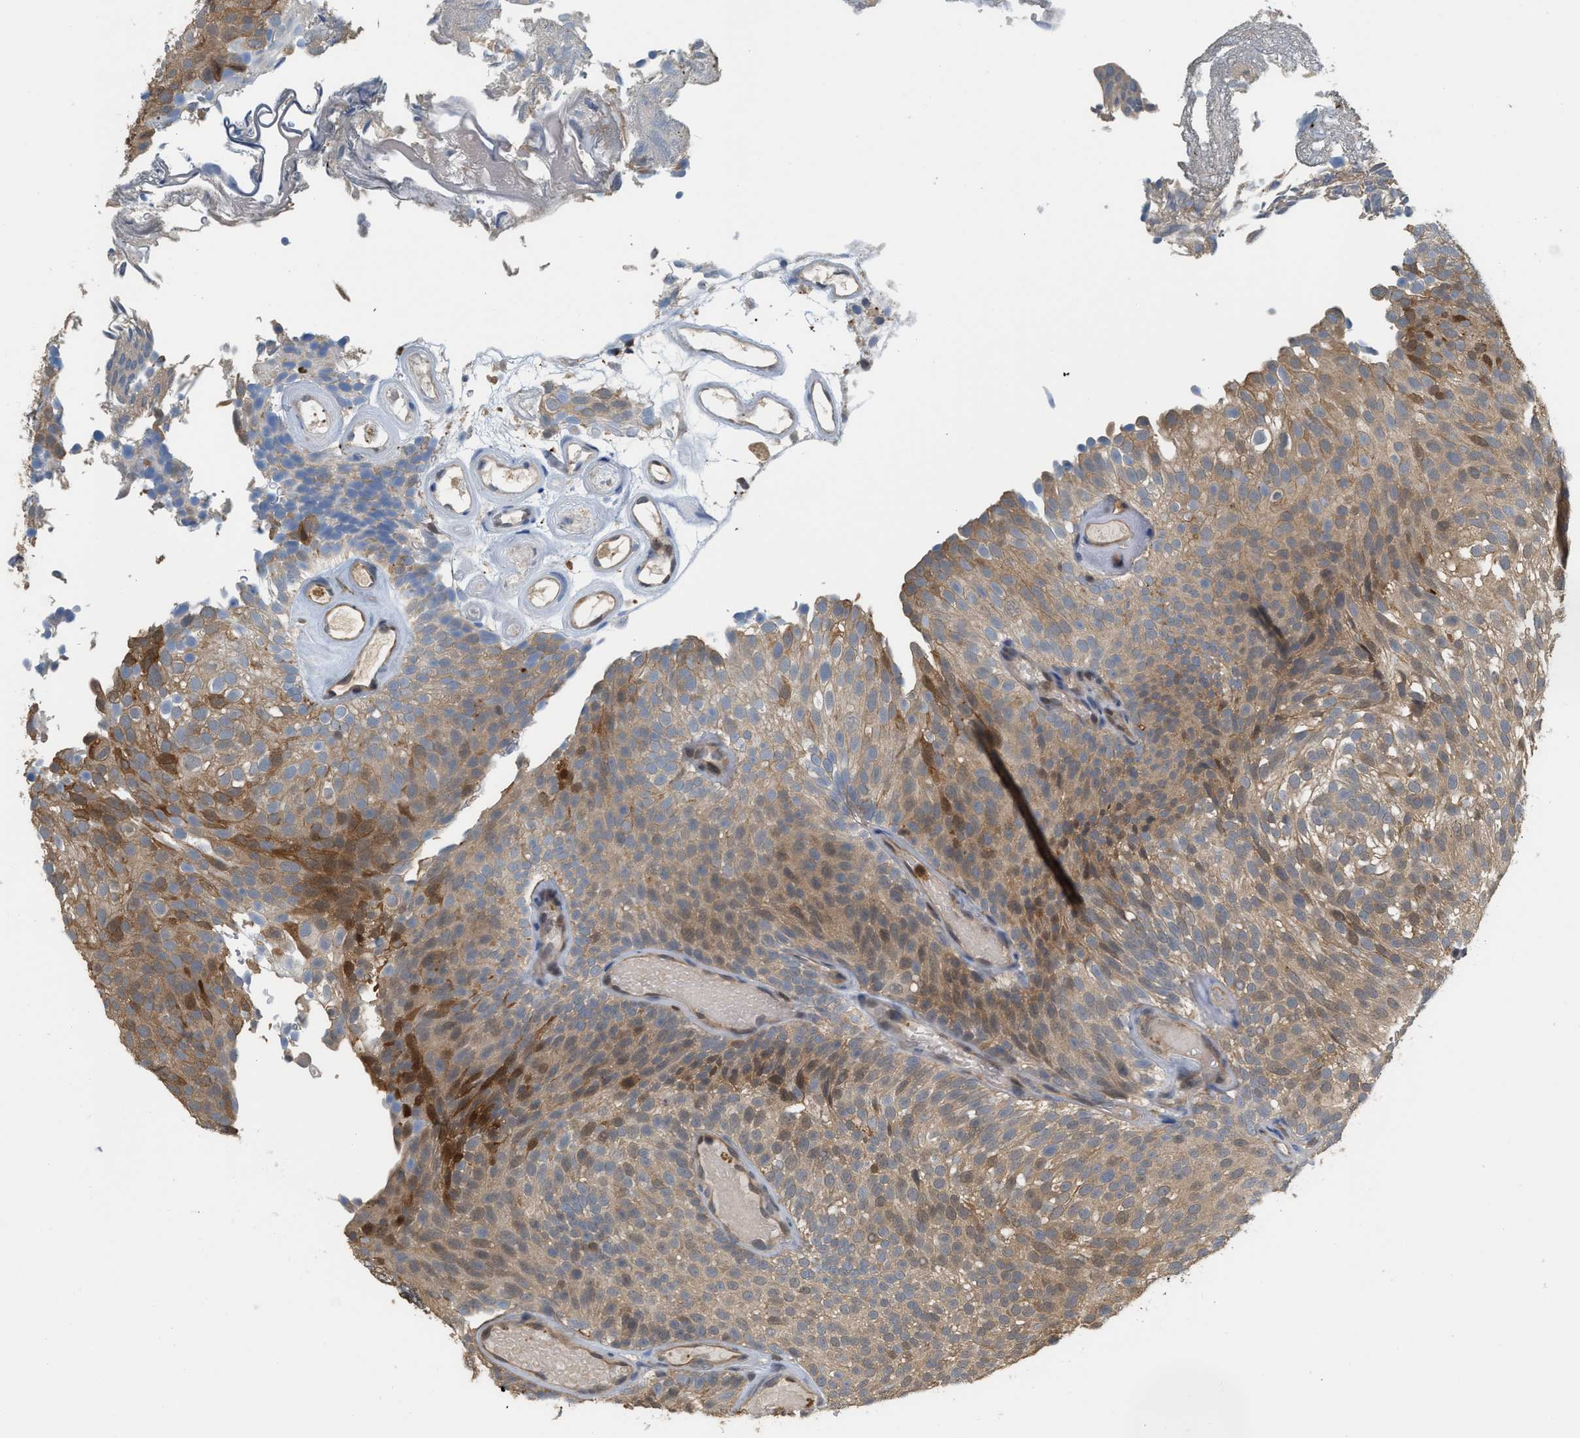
{"staining": {"intensity": "moderate", "quantity": ">75%", "location": "cytoplasmic/membranous"}, "tissue": "urothelial cancer", "cell_type": "Tumor cells", "image_type": "cancer", "snomed": [{"axis": "morphology", "description": "Urothelial carcinoma, Low grade"}, {"axis": "topography", "description": "Urinary bladder"}], "caption": "DAB (3,3'-diaminobenzidine) immunohistochemical staining of urothelial cancer reveals moderate cytoplasmic/membranous protein staining in approximately >75% of tumor cells.", "gene": "MTPN", "patient": {"sex": "male", "age": 78}}